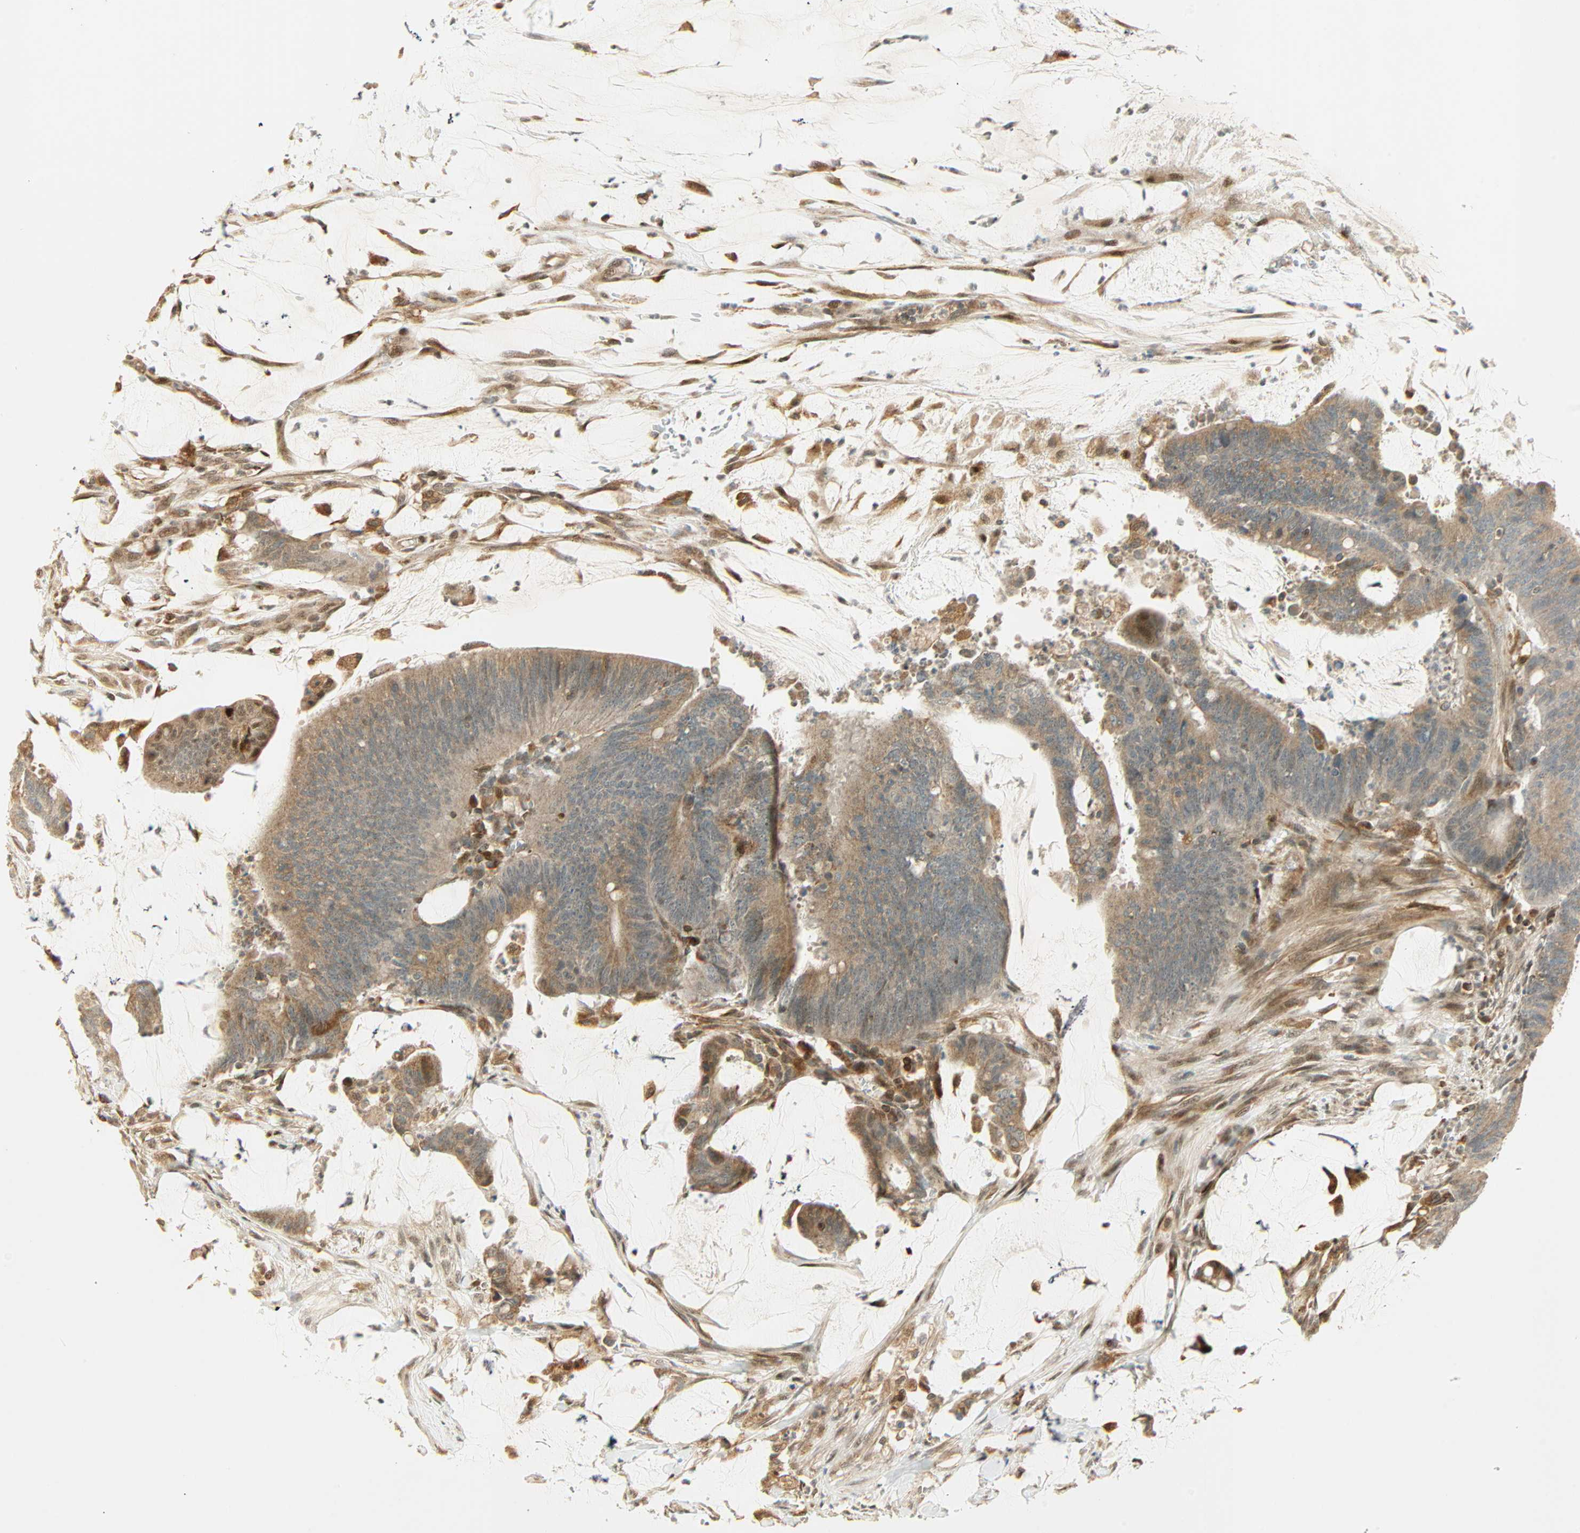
{"staining": {"intensity": "moderate", "quantity": ">75%", "location": "cytoplasmic/membranous"}, "tissue": "colorectal cancer", "cell_type": "Tumor cells", "image_type": "cancer", "snomed": [{"axis": "morphology", "description": "Adenocarcinoma, NOS"}, {"axis": "topography", "description": "Rectum"}], "caption": "Adenocarcinoma (colorectal) stained with a protein marker reveals moderate staining in tumor cells.", "gene": "PNPLA6", "patient": {"sex": "female", "age": 66}}